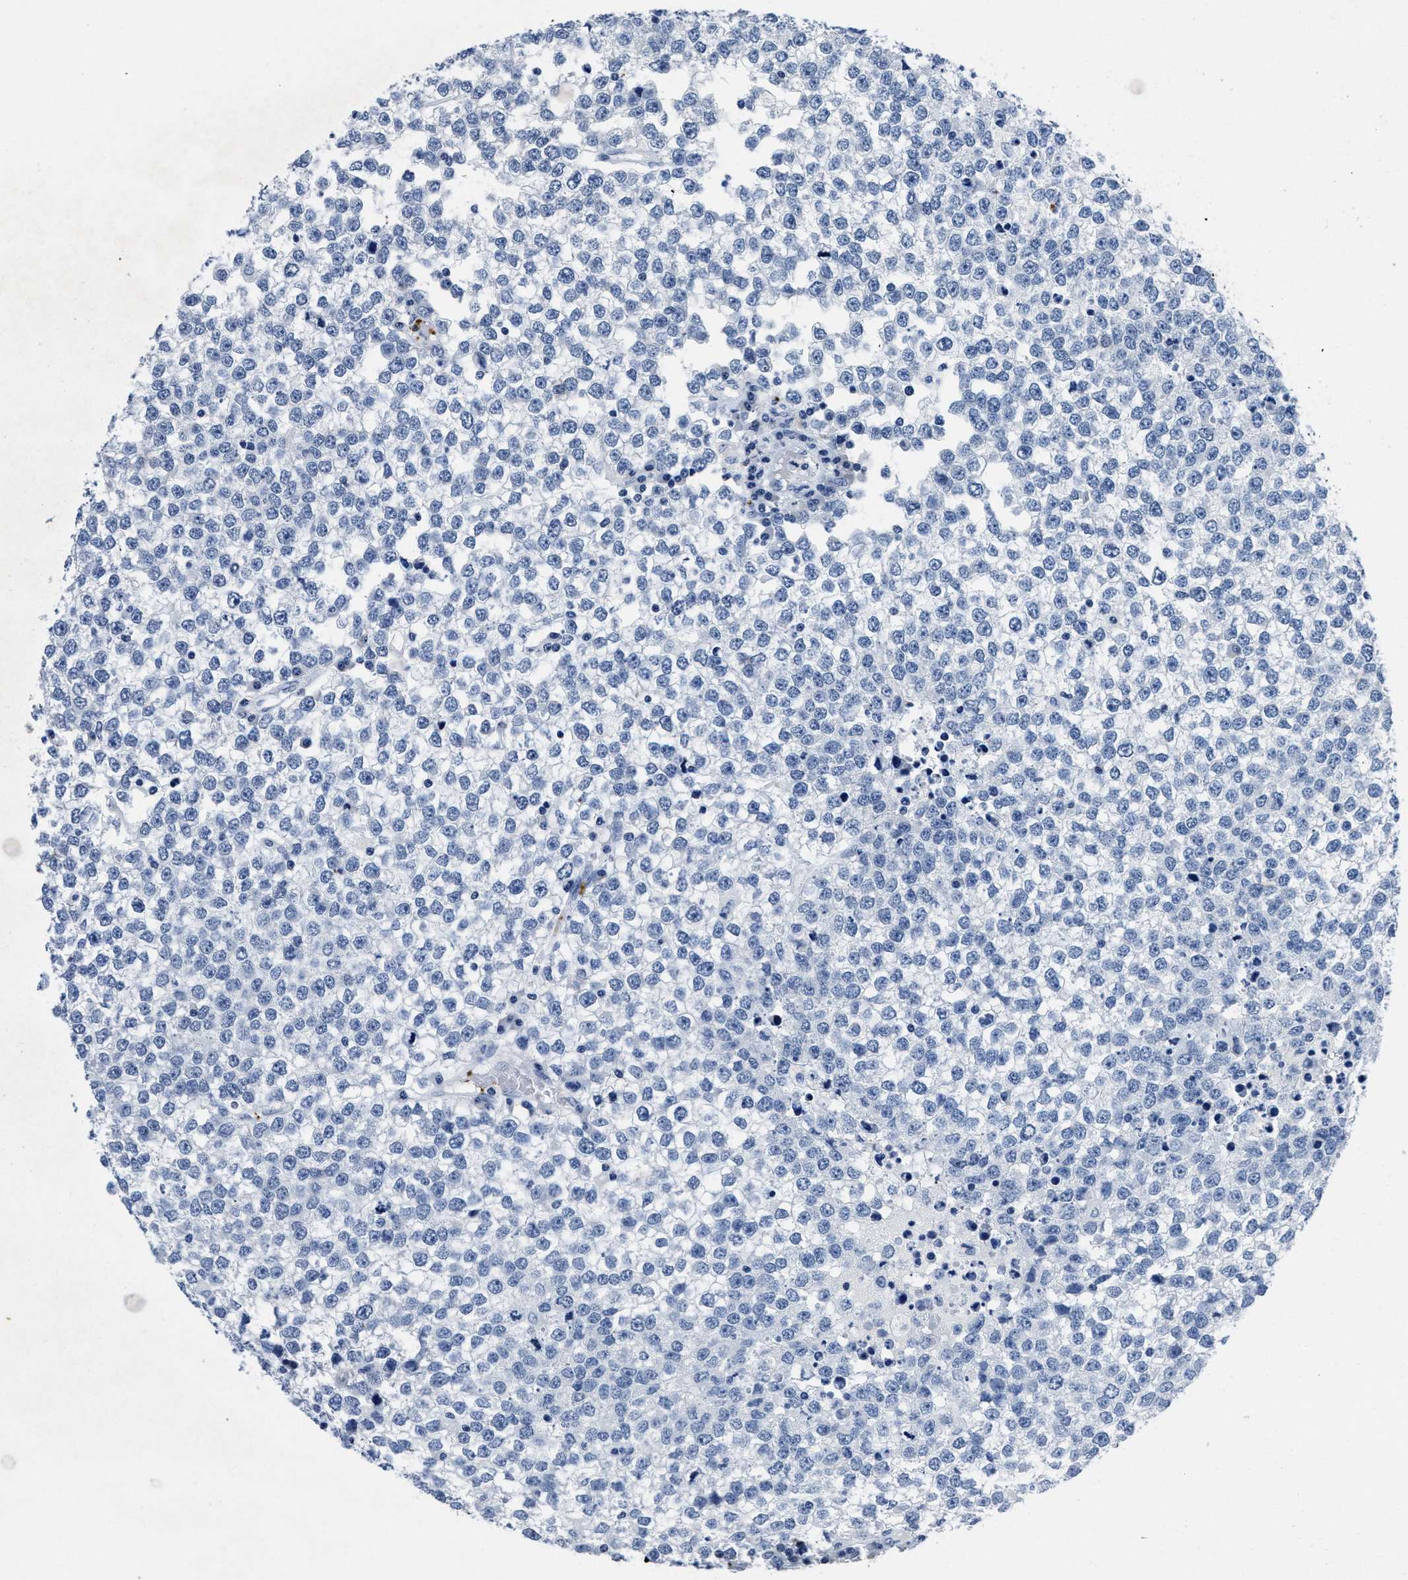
{"staining": {"intensity": "negative", "quantity": "none", "location": "none"}, "tissue": "testis cancer", "cell_type": "Tumor cells", "image_type": "cancer", "snomed": [{"axis": "morphology", "description": "Seminoma, NOS"}, {"axis": "topography", "description": "Testis"}], "caption": "Immunohistochemistry (IHC) of testis cancer demonstrates no staining in tumor cells. Nuclei are stained in blue.", "gene": "ITGA2B", "patient": {"sex": "male", "age": 65}}